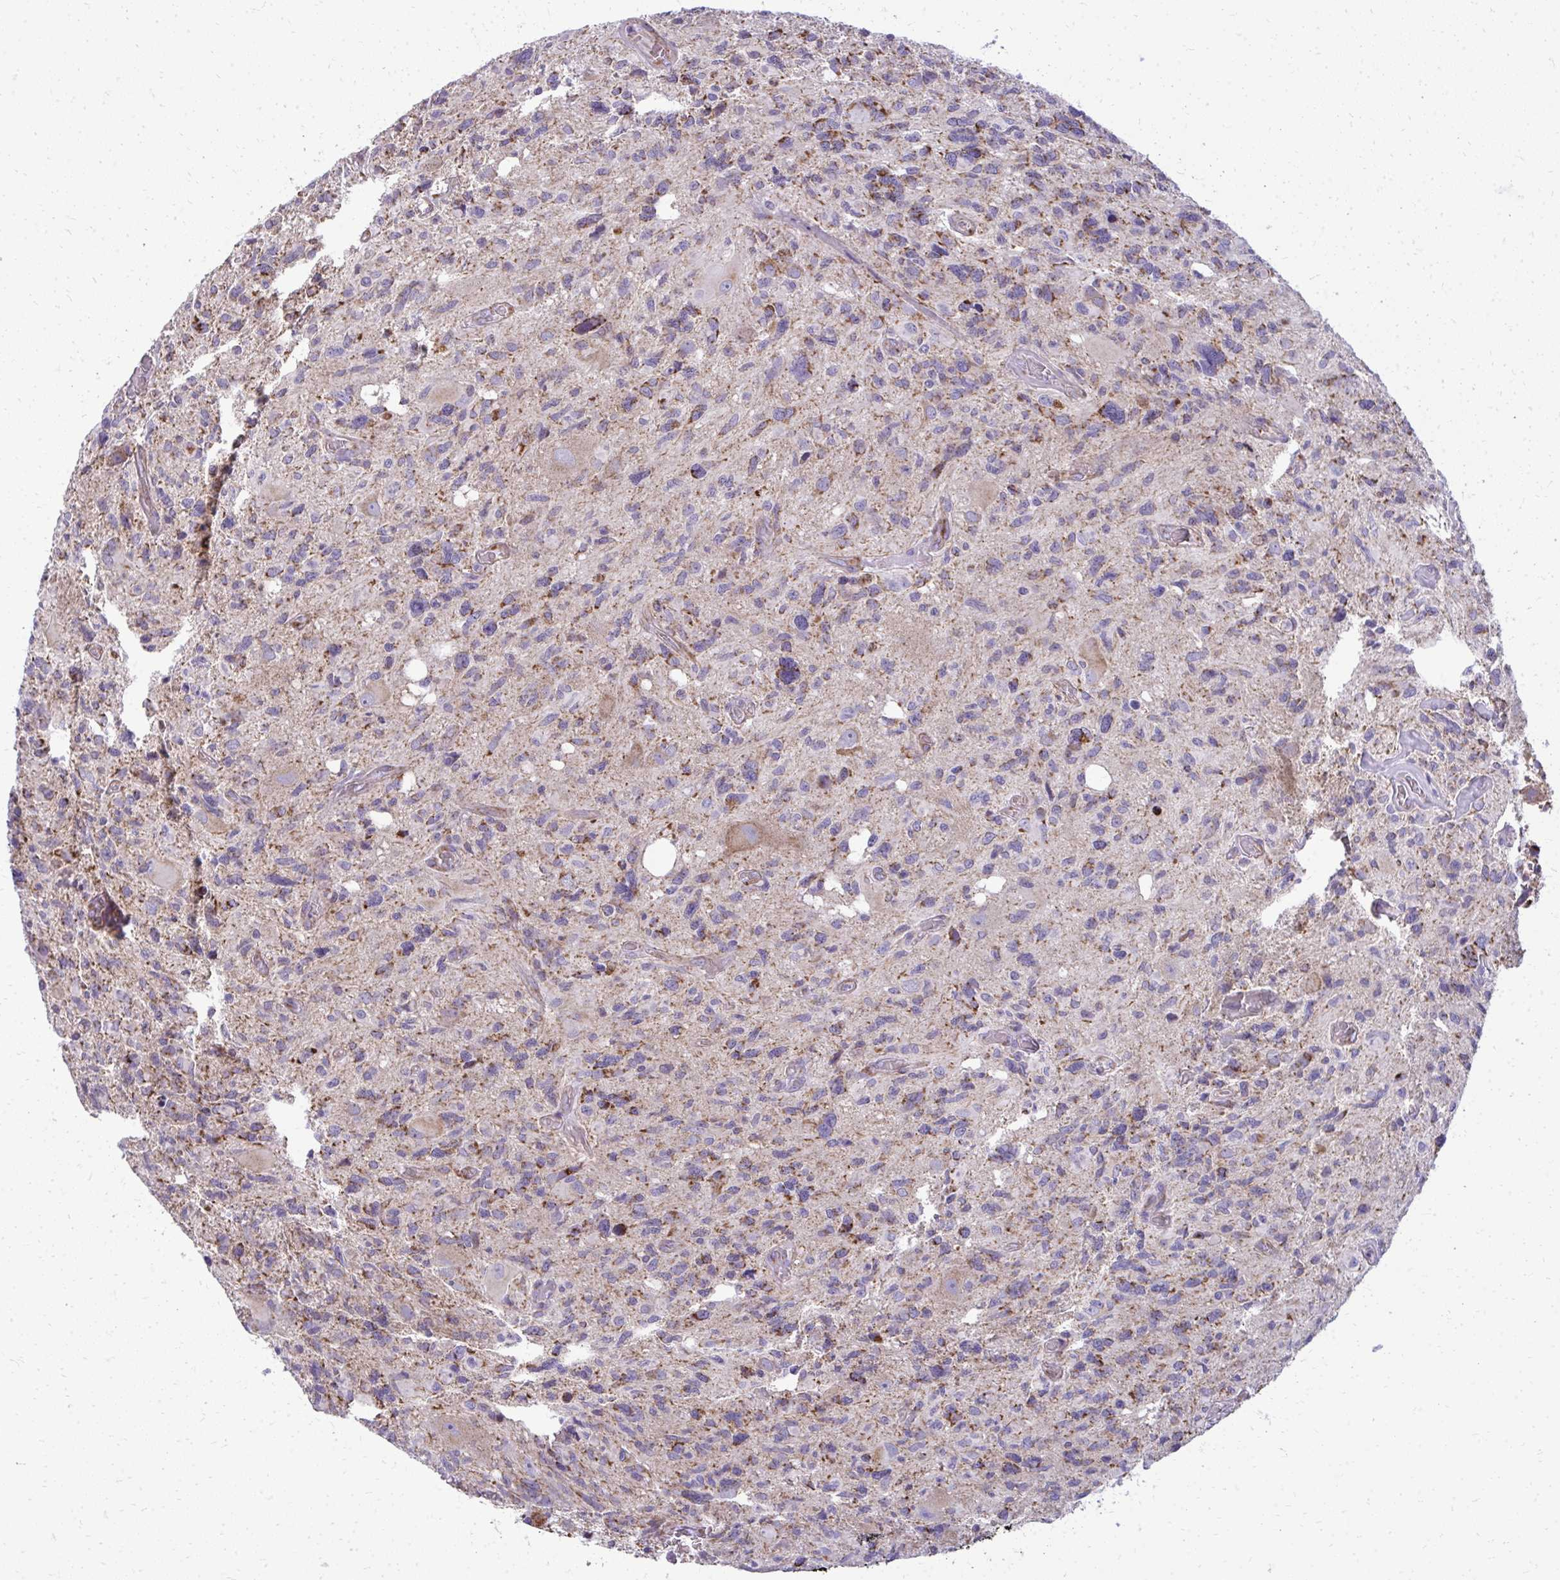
{"staining": {"intensity": "moderate", "quantity": "25%-75%", "location": "cytoplasmic/membranous"}, "tissue": "glioma", "cell_type": "Tumor cells", "image_type": "cancer", "snomed": [{"axis": "morphology", "description": "Glioma, malignant, High grade"}, {"axis": "topography", "description": "Brain"}], "caption": "High-grade glioma (malignant) stained with a protein marker shows moderate staining in tumor cells.", "gene": "IFIT1", "patient": {"sex": "male", "age": 49}}